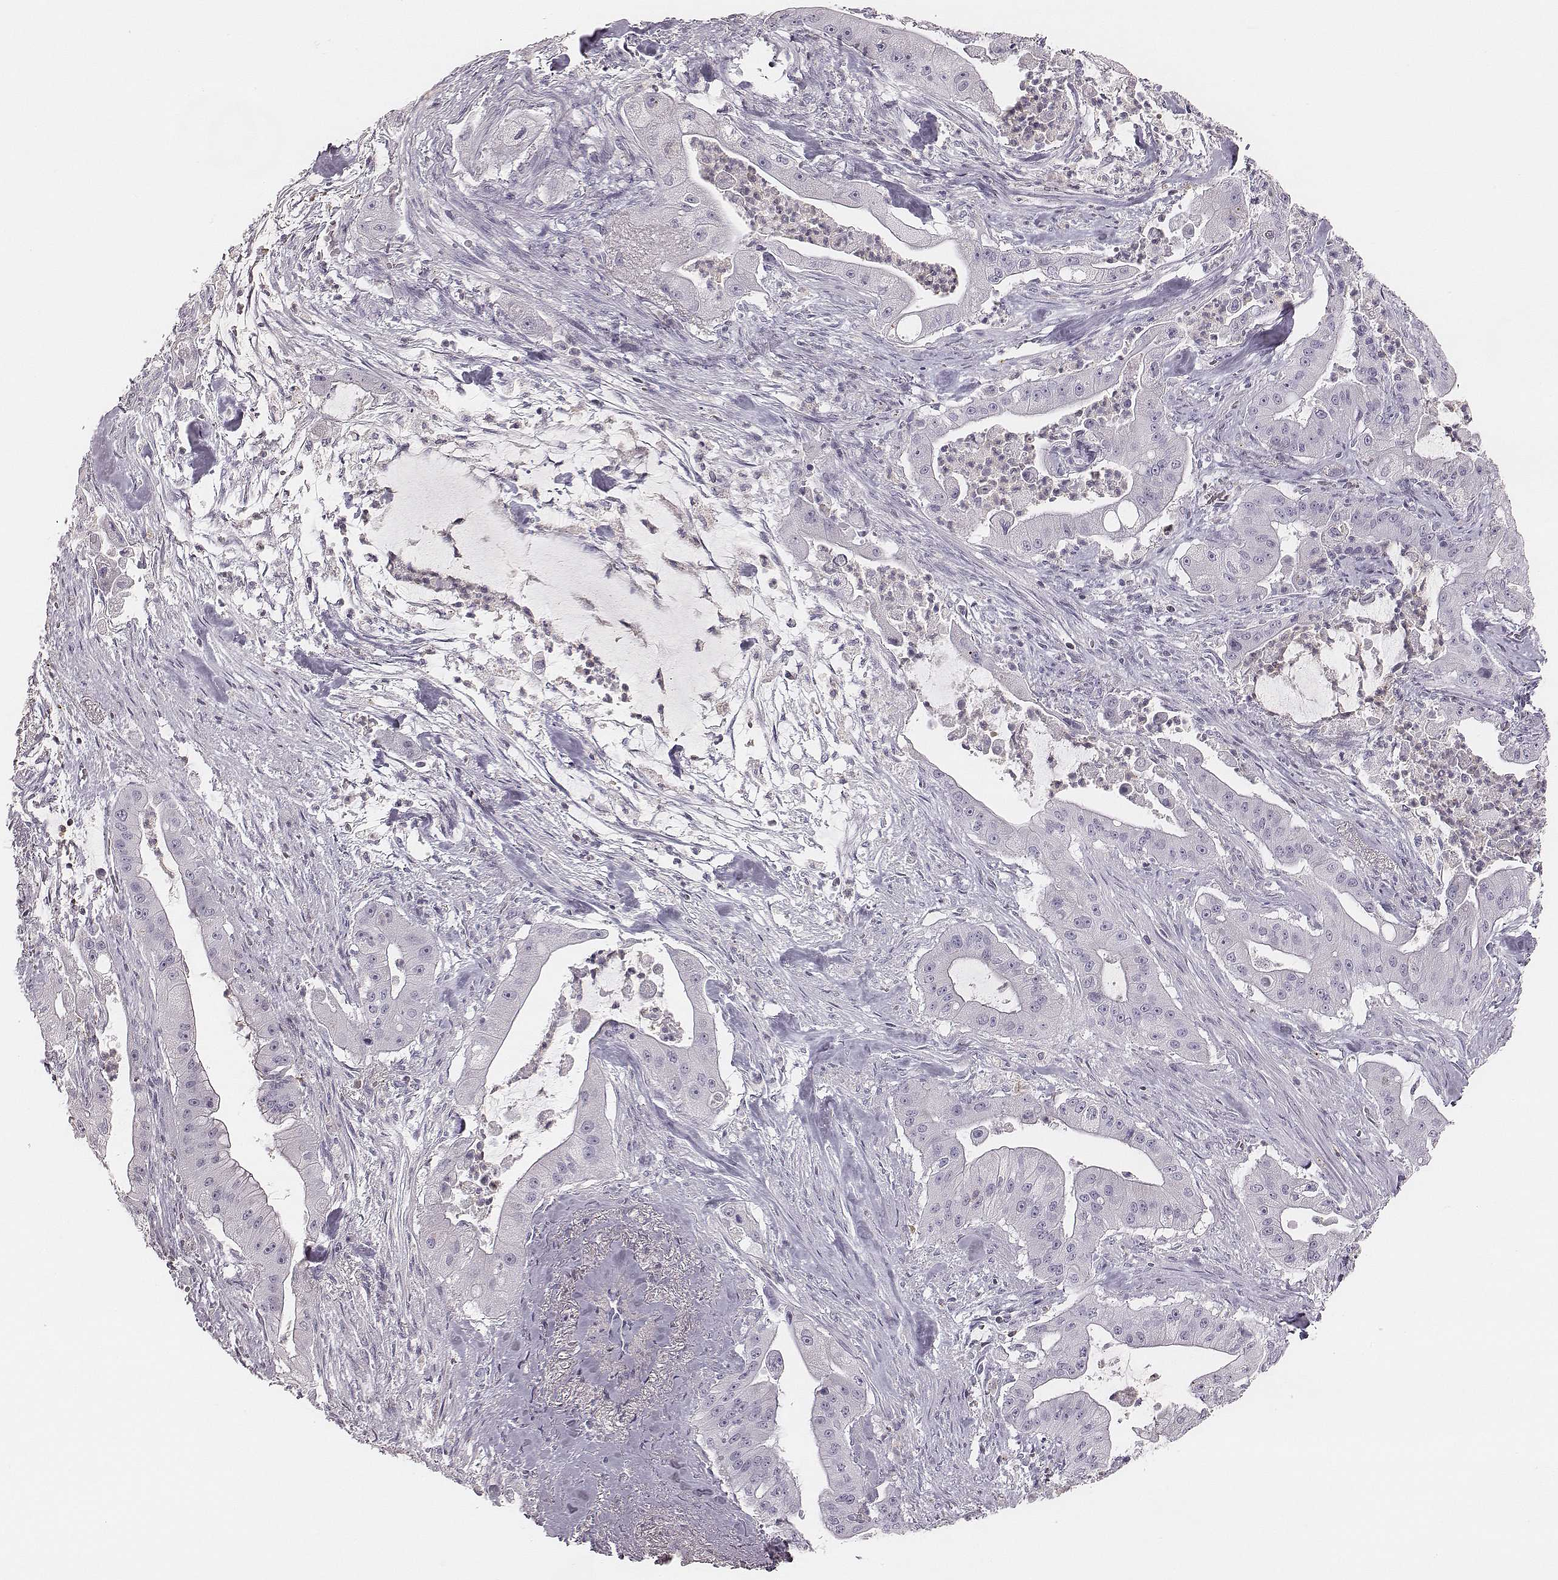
{"staining": {"intensity": "negative", "quantity": "none", "location": "none"}, "tissue": "pancreatic cancer", "cell_type": "Tumor cells", "image_type": "cancer", "snomed": [{"axis": "morphology", "description": "Normal tissue, NOS"}, {"axis": "morphology", "description": "Inflammation, NOS"}, {"axis": "morphology", "description": "Adenocarcinoma, NOS"}, {"axis": "topography", "description": "Pancreas"}], "caption": "The micrograph reveals no significant staining in tumor cells of pancreatic cancer. (Brightfield microscopy of DAB (3,3'-diaminobenzidine) immunohistochemistry at high magnification).", "gene": "ZNF365", "patient": {"sex": "male", "age": 57}}